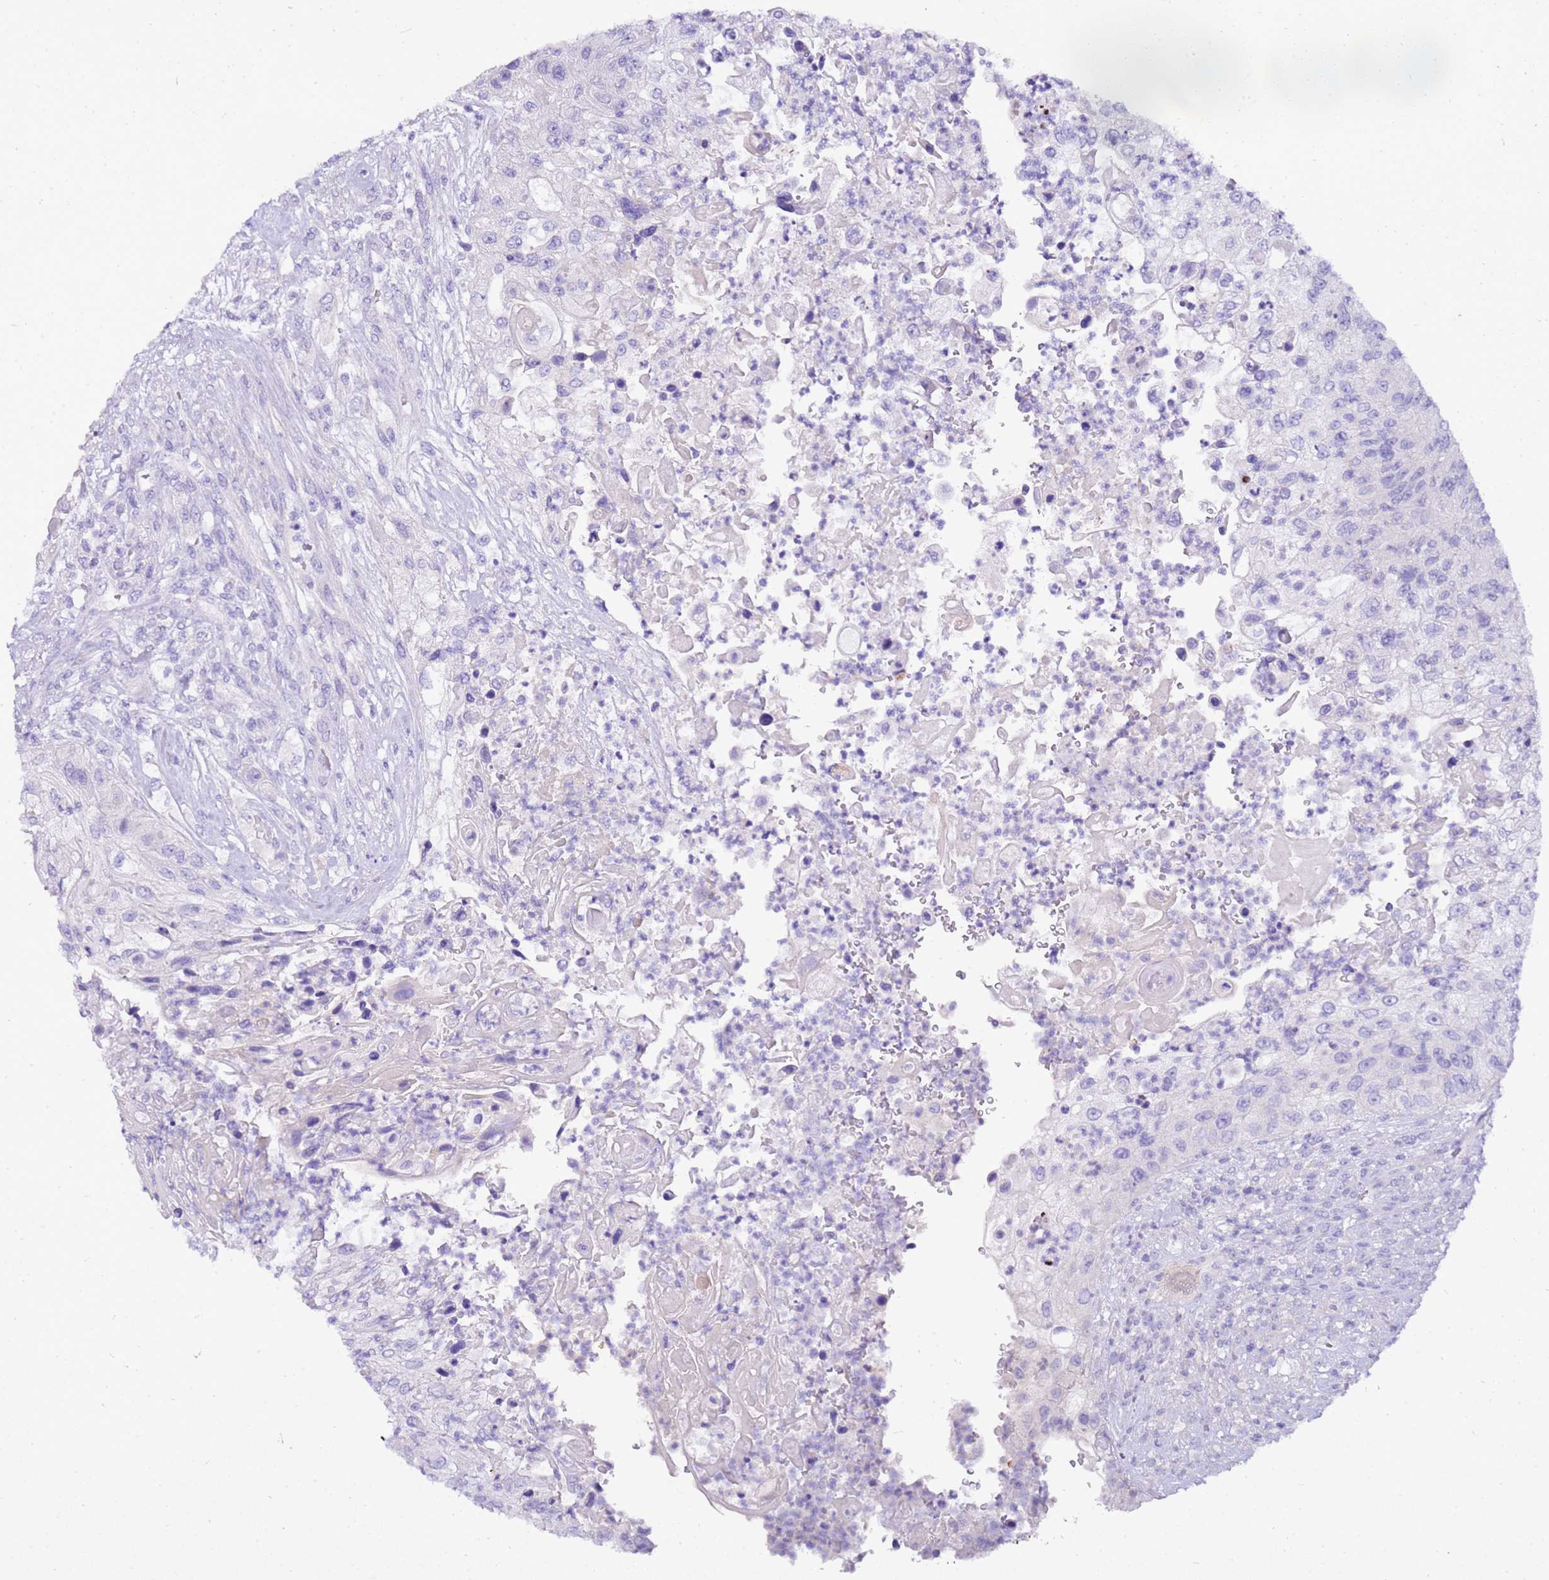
{"staining": {"intensity": "negative", "quantity": "none", "location": "none"}, "tissue": "urothelial cancer", "cell_type": "Tumor cells", "image_type": "cancer", "snomed": [{"axis": "morphology", "description": "Urothelial carcinoma, High grade"}, {"axis": "topography", "description": "Urinary bladder"}], "caption": "High magnification brightfield microscopy of urothelial cancer stained with DAB (brown) and counterstained with hematoxylin (blue): tumor cells show no significant staining.", "gene": "DCDC2B", "patient": {"sex": "female", "age": 60}}